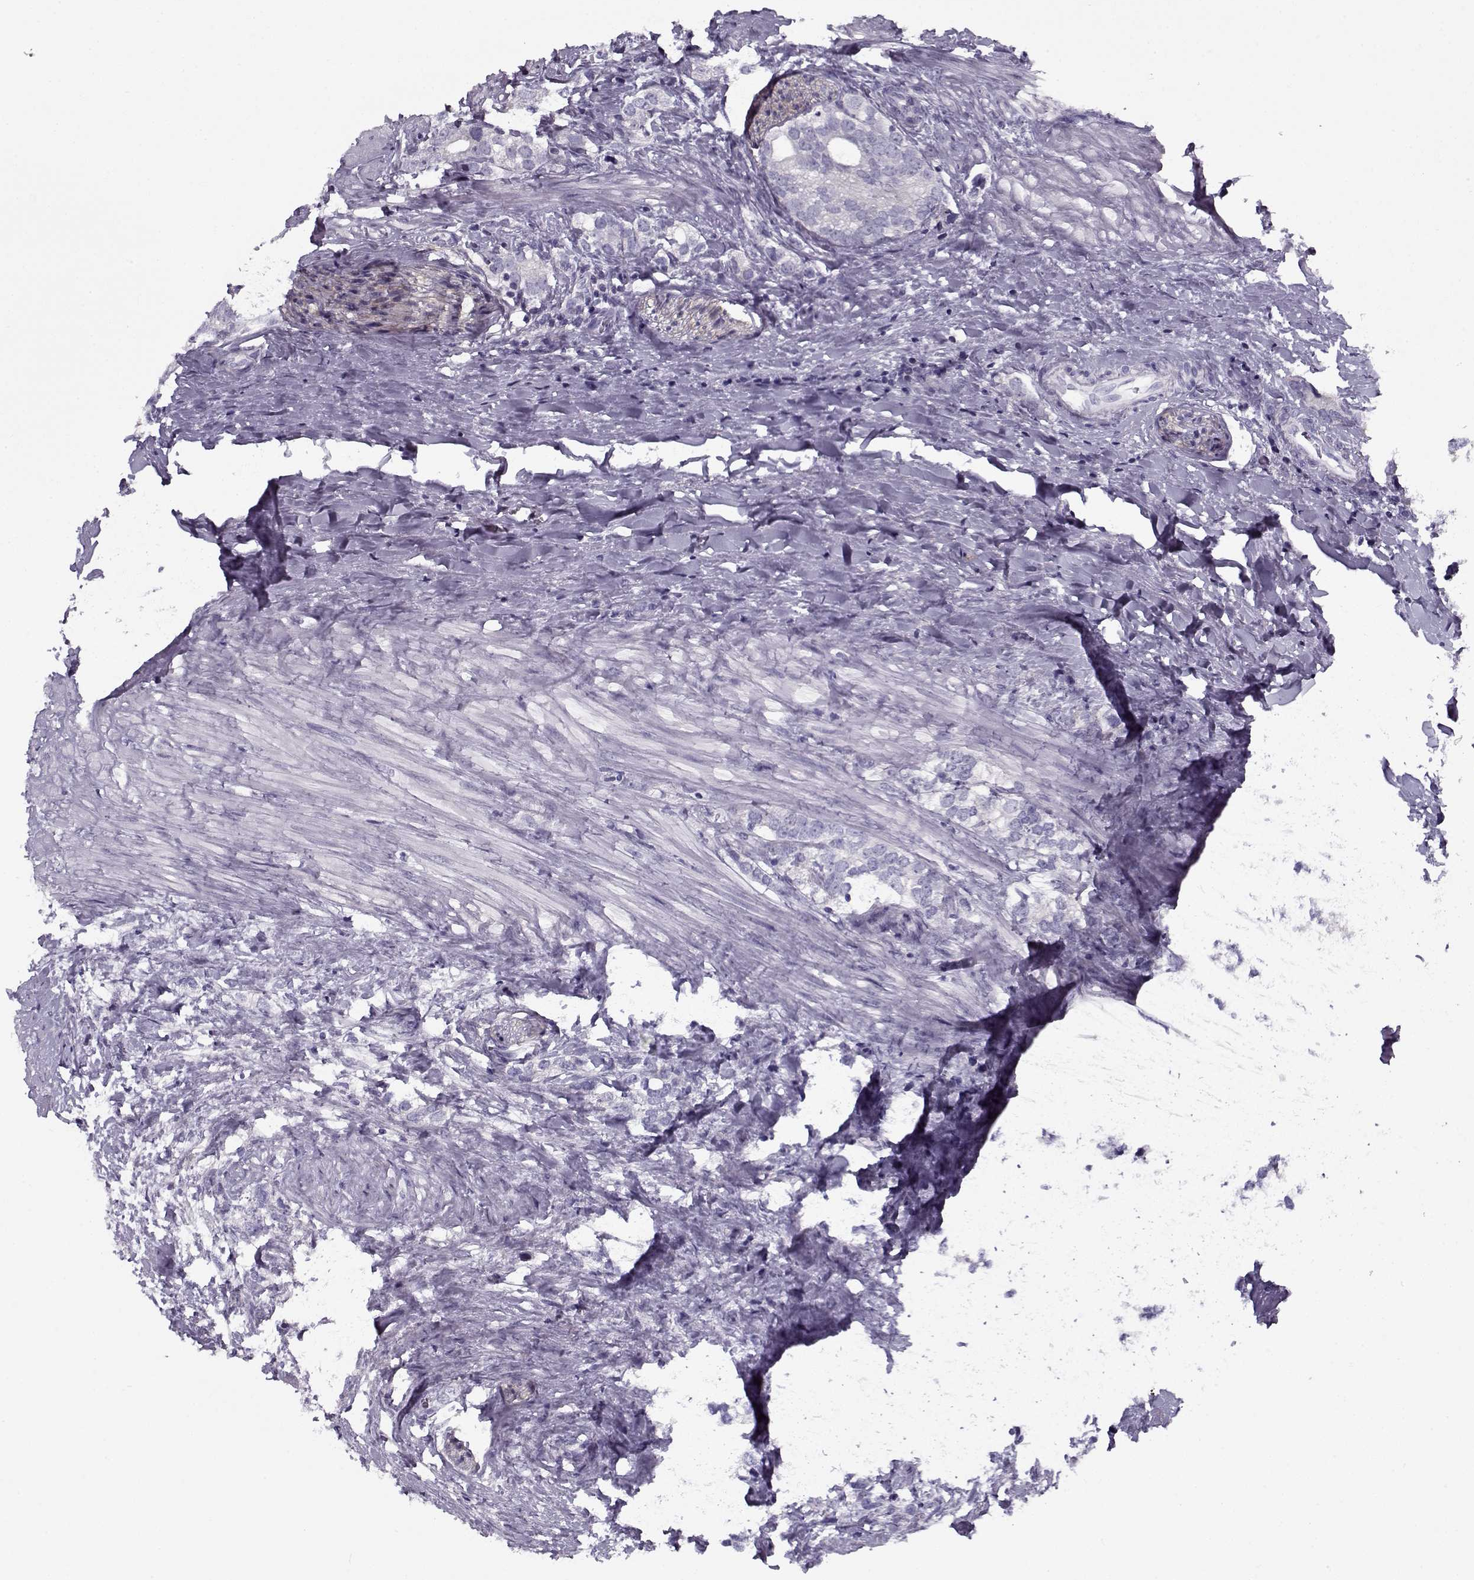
{"staining": {"intensity": "negative", "quantity": "none", "location": "none"}, "tissue": "prostate cancer", "cell_type": "Tumor cells", "image_type": "cancer", "snomed": [{"axis": "morphology", "description": "Adenocarcinoma, NOS"}, {"axis": "topography", "description": "Prostate and seminal vesicle, NOS"}], "caption": "This histopathology image is of adenocarcinoma (prostate) stained with immunohistochemistry to label a protein in brown with the nuclei are counter-stained blue. There is no positivity in tumor cells.", "gene": "PP2D1", "patient": {"sex": "male", "age": 63}}